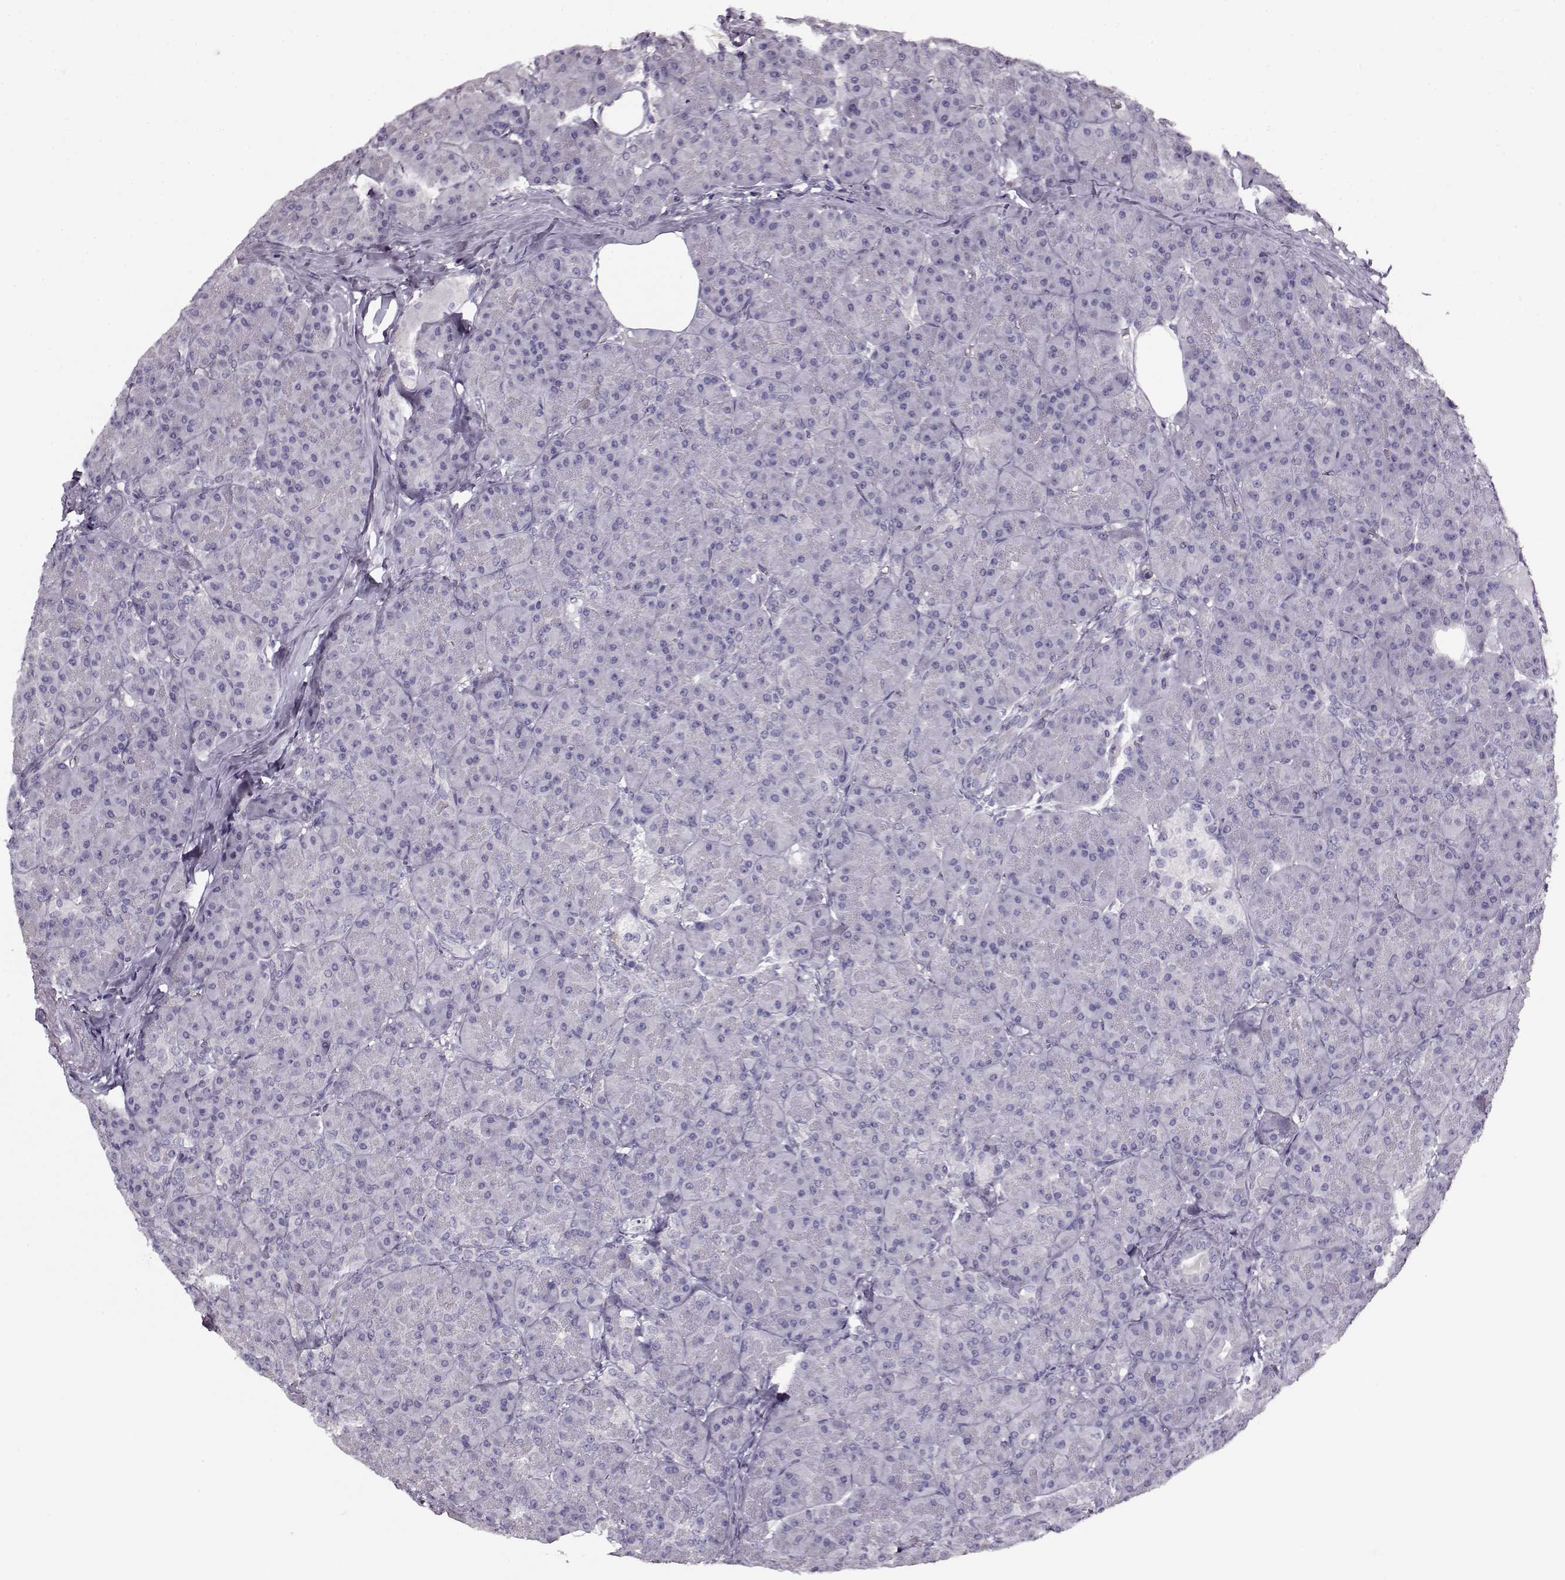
{"staining": {"intensity": "negative", "quantity": "none", "location": "none"}, "tissue": "pancreas", "cell_type": "Exocrine glandular cells", "image_type": "normal", "snomed": [{"axis": "morphology", "description": "Normal tissue, NOS"}, {"axis": "topography", "description": "Pancreas"}], "caption": "The immunohistochemistry (IHC) histopathology image has no significant positivity in exocrine glandular cells of pancreas. (DAB IHC with hematoxylin counter stain).", "gene": "RP1L1", "patient": {"sex": "male", "age": 57}}